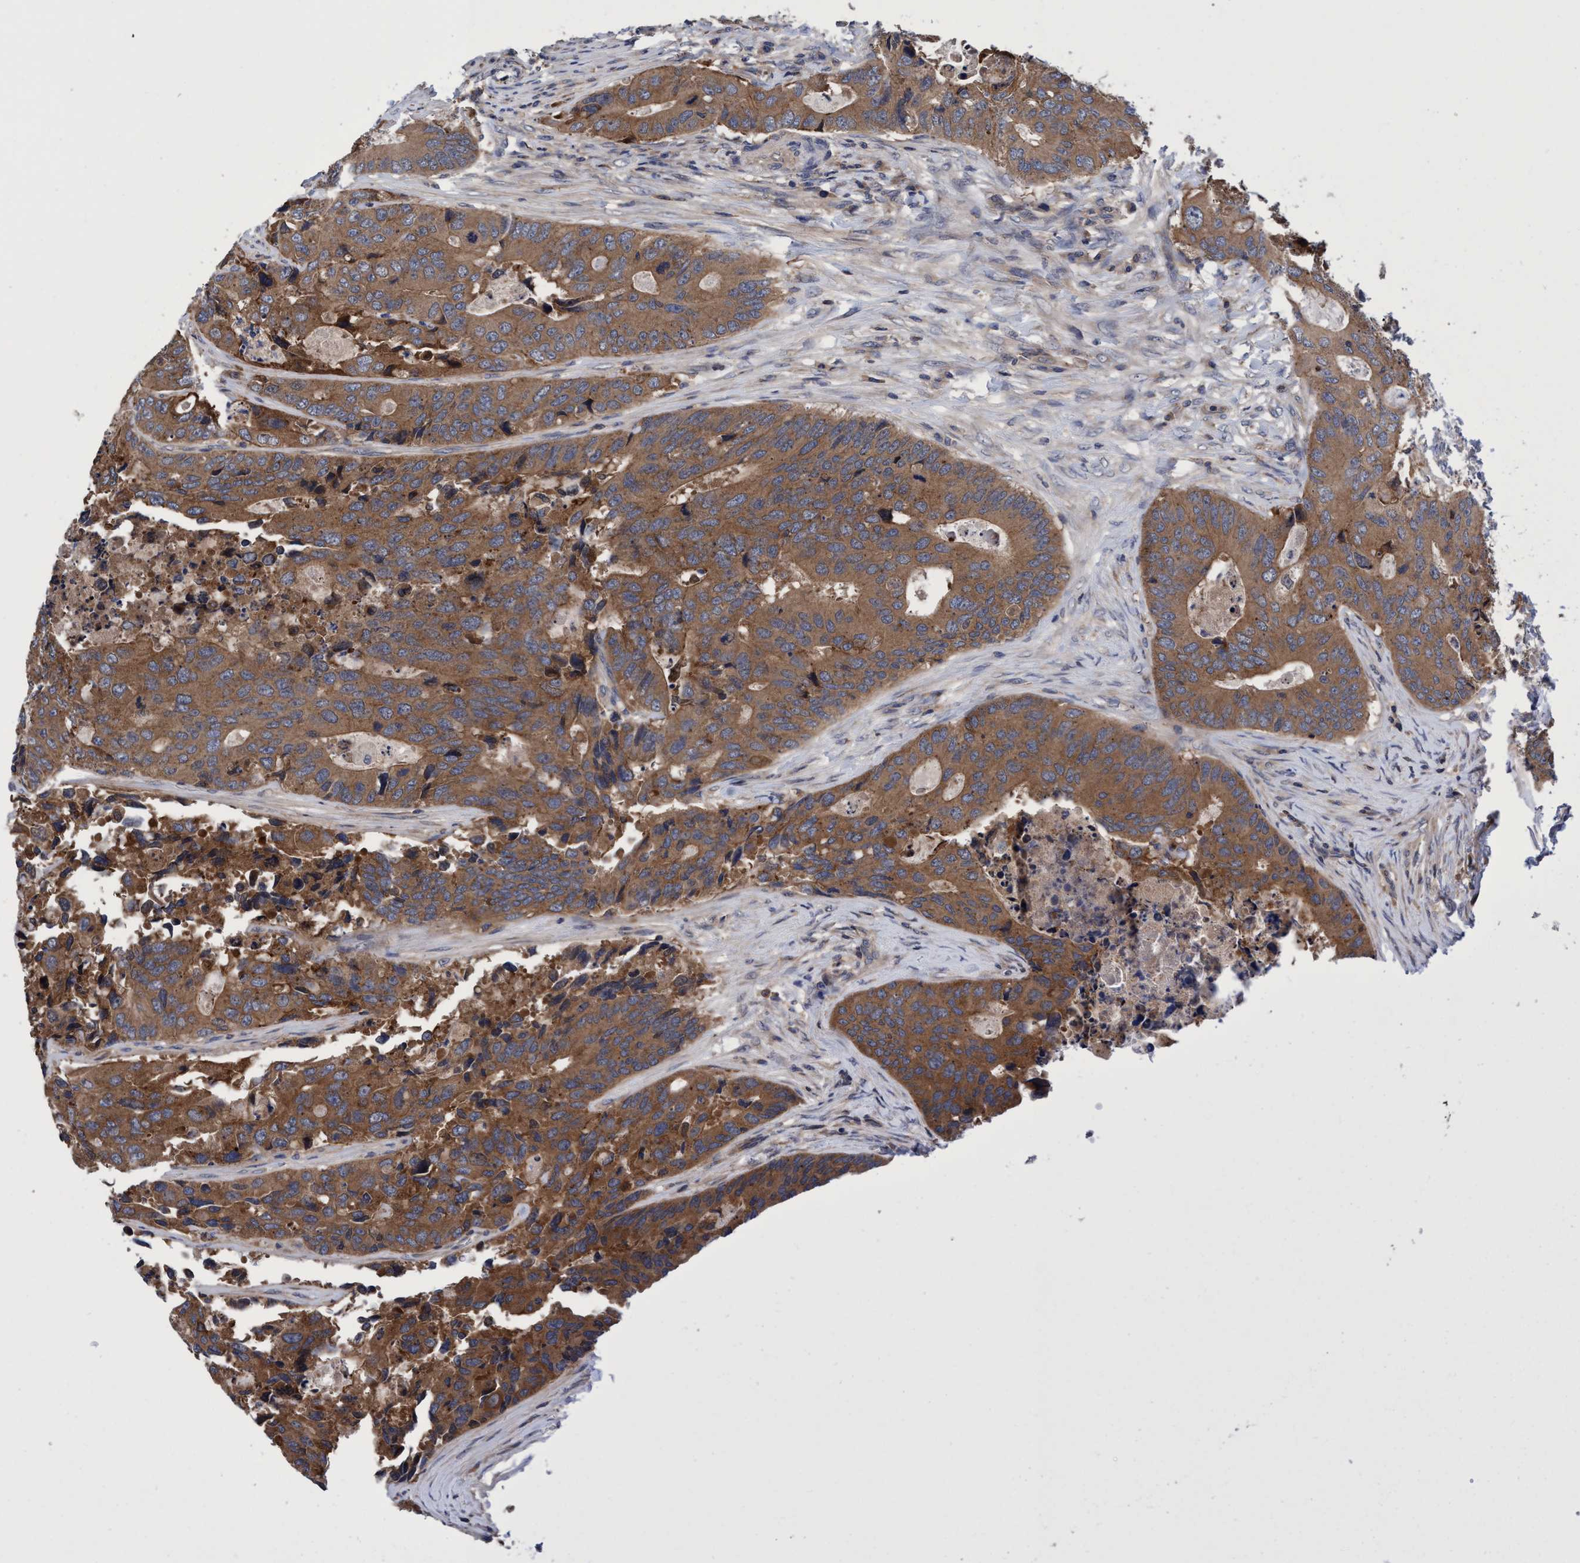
{"staining": {"intensity": "moderate", "quantity": ">75%", "location": "cytoplasmic/membranous"}, "tissue": "colorectal cancer", "cell_type": "Tumor cells", "image_type": "cancer", "snomed": [{"axis": "morphology", "description": "Adenocarcinoma, NOS"}, {"axis": "topography", "description": "Colon"}], "caption": "A brown stain labels moderate cytoplasmic/membranous positivity of a protein in colorectal adenocarcinoma tumor cells. The staining is performed using DAB (3,3'-diaminobenzidine) brown chromogen to label protein expression. The nuclei are counter-stained blue using hematoxylin.", "gene": "CALCOCO2", "patient": {"sex": "male", "age": 71}}